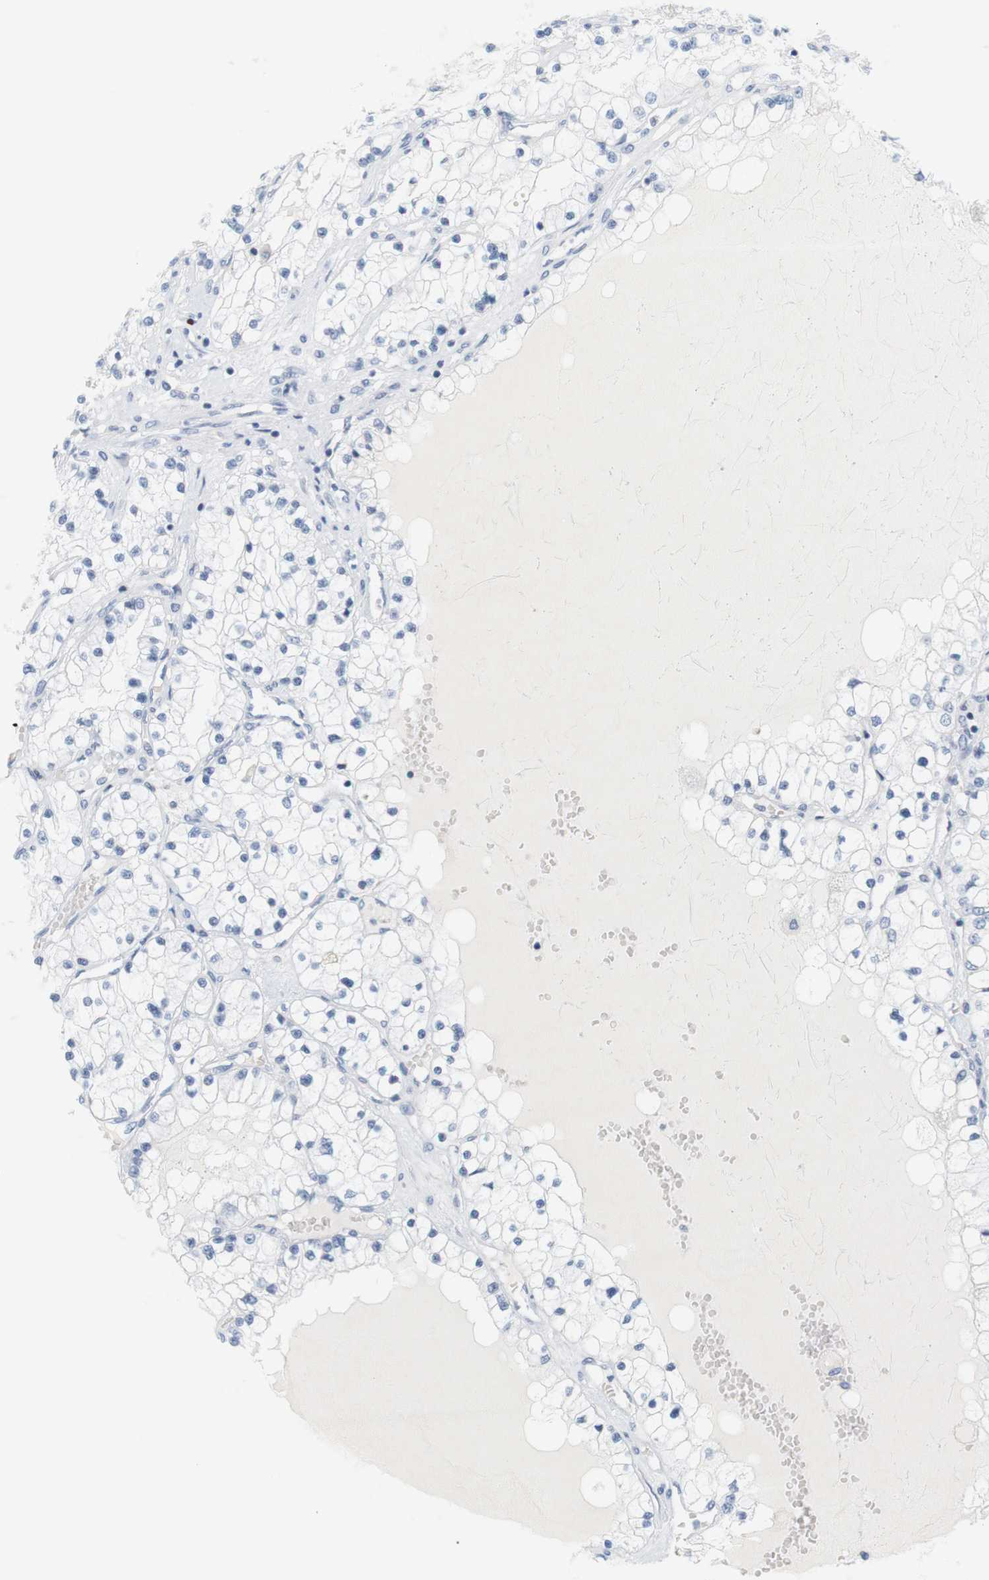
{"staining": {"intensity": "negative", "quantity": "none", "location": "none"}, "tissue": "renal cancer", "cell_type": "Tumor cells", "image_type": "cancer", "snomed": [{"axis": "morphology", "description": "Adenocarcinoma, NOS"}, {"axis": "topography", "description": "Kidney"}], "caption": "Photomicrograph shows no protein positivity in tumor cells of renal cancer (adenocarcinoma) tissue. (DAB immunohistochemistry, high magnification).", "gene": "OPRM1", "patient": {"sex": "male", "age": 68}}